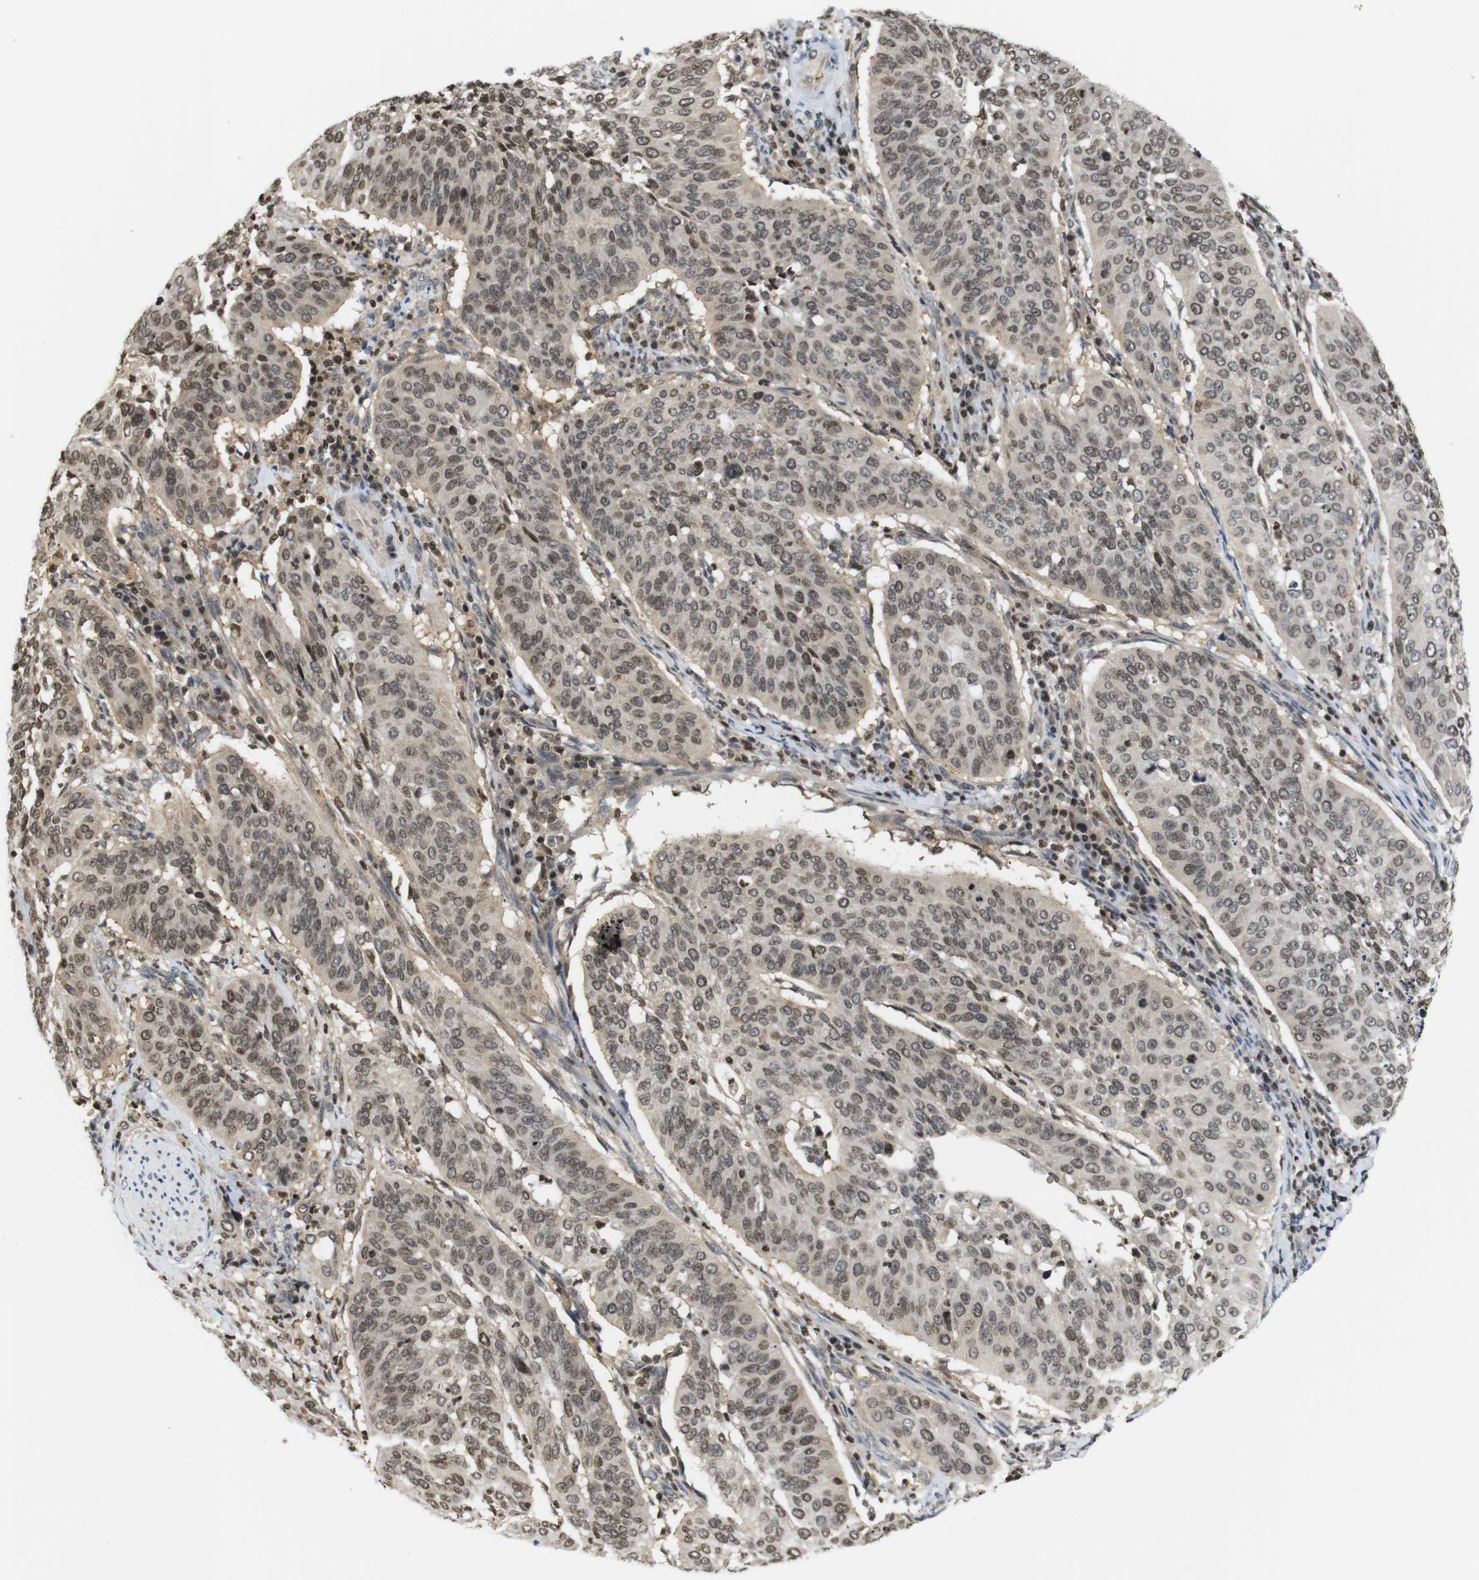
{"staining": {"intensity": "weak", "quantity": ">75%", "location": "nuclear"}, "tissue": "cervical cancer", "cell_type": "Tumor cells", "image_type": "cancer", "snomed": [{"axis": "morphology", "description": "Normal tissue, NOS"}, {"axis": "morphology", "description": "Squamous cell carcinoma, NOS"}, {"axis": "topography", "description": "Cervix"}], "caption": "Tumor cells exhibit low levels of weak nuclear expression in about >75% of cells in cervical cancer.", "gene": "MBD1", "patient": {"sex": "female", "age": 39}}